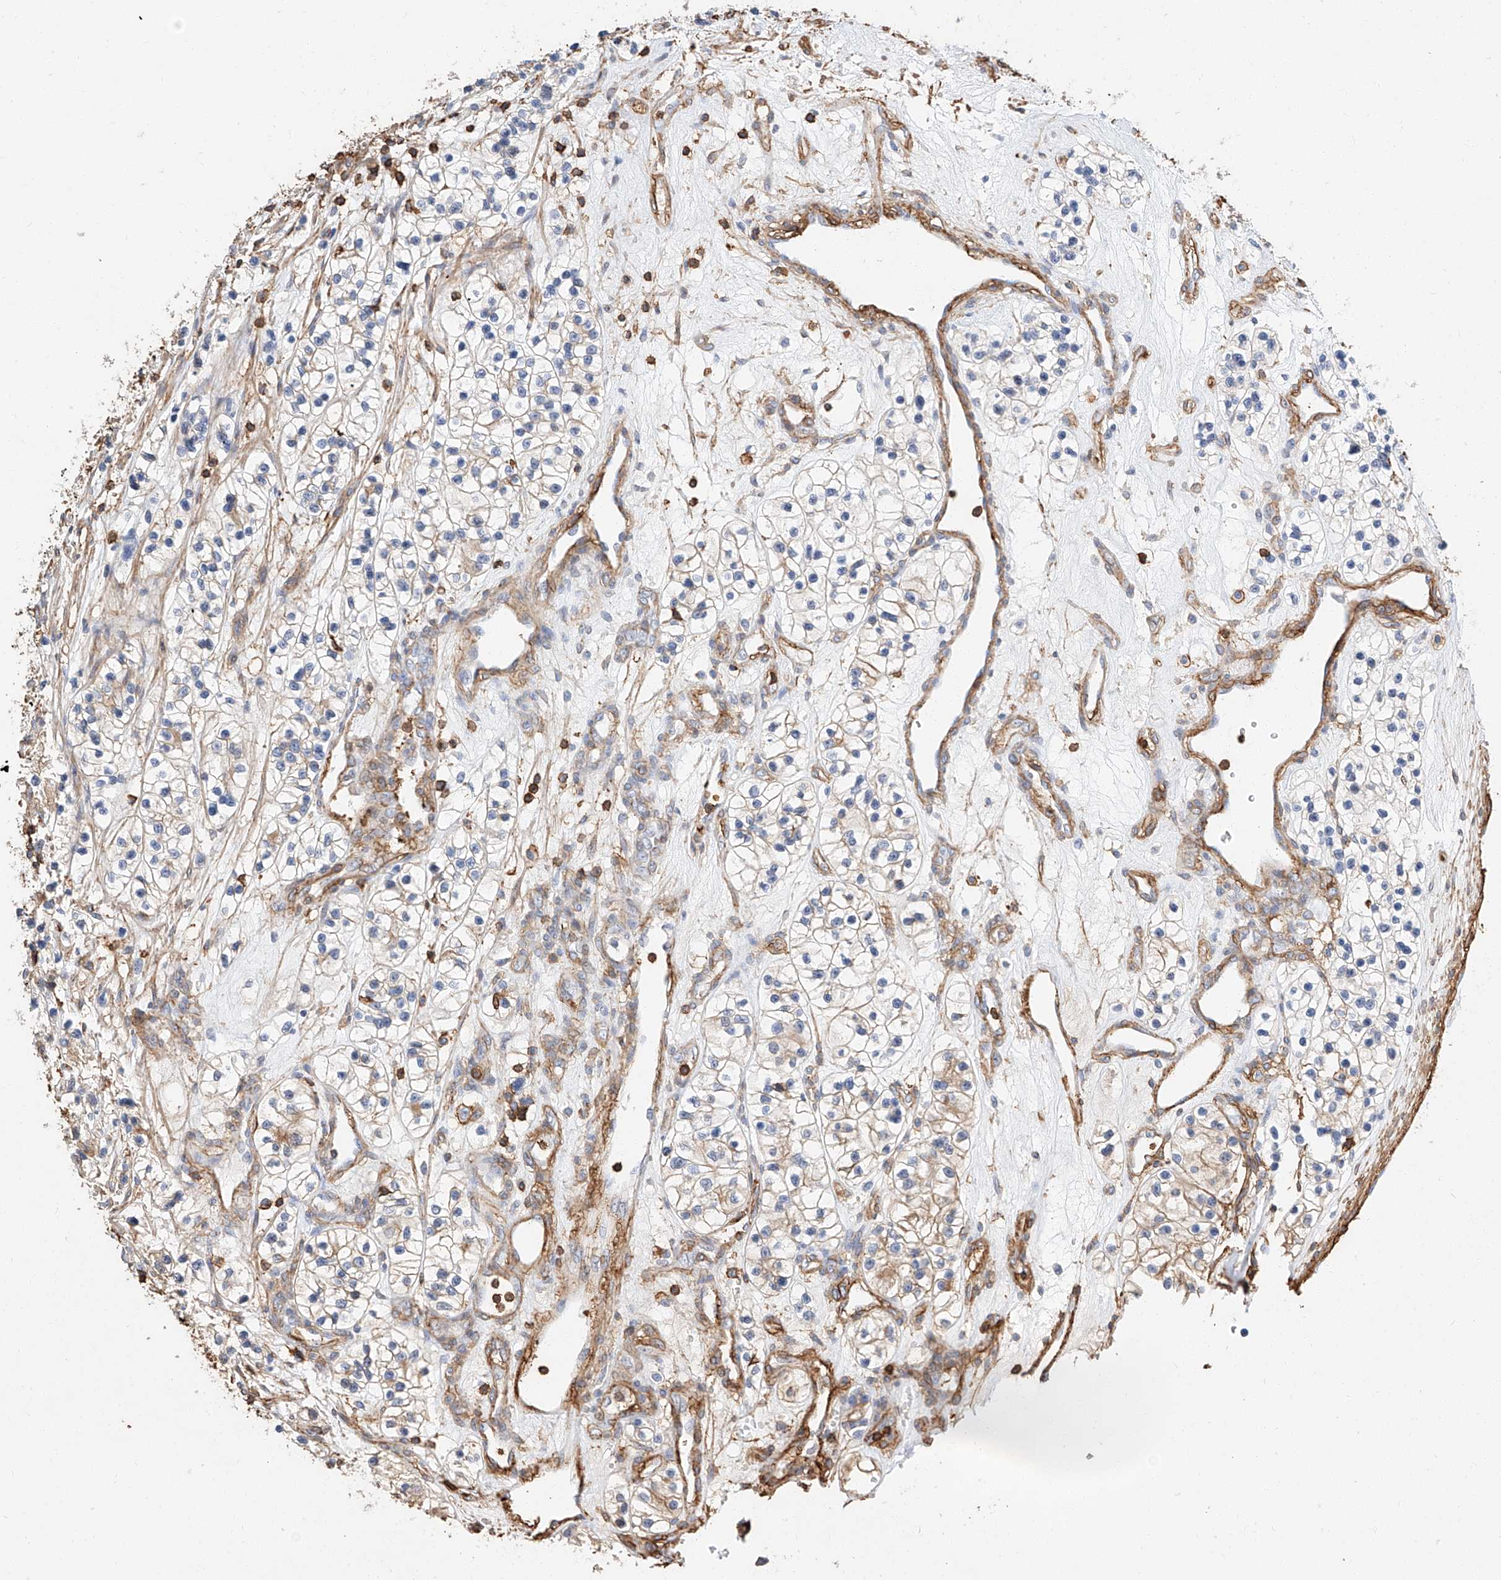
{"staining": {"intensity": "negative", "quantity": "none", "location": "none"}, "tissue": "renal cancer", "cell_type": "Tumor cells", "image_type": "cancer", "snomed": [{"axis": "morphology", "description": "Adenocarcinoma, NOS"}, {"axis": "topography", "description": "Kidney"}], "caption": "Immunohistochemistry (IHC) photomicrograph of neoplastic tissue: adenocarcinoma (renal) stained with DAB displays no significant protein positivity in tumor cells. Nuclei are stained in blue.", "gene": "WFS1", "patient": {"sex": "female", "age": 57}}